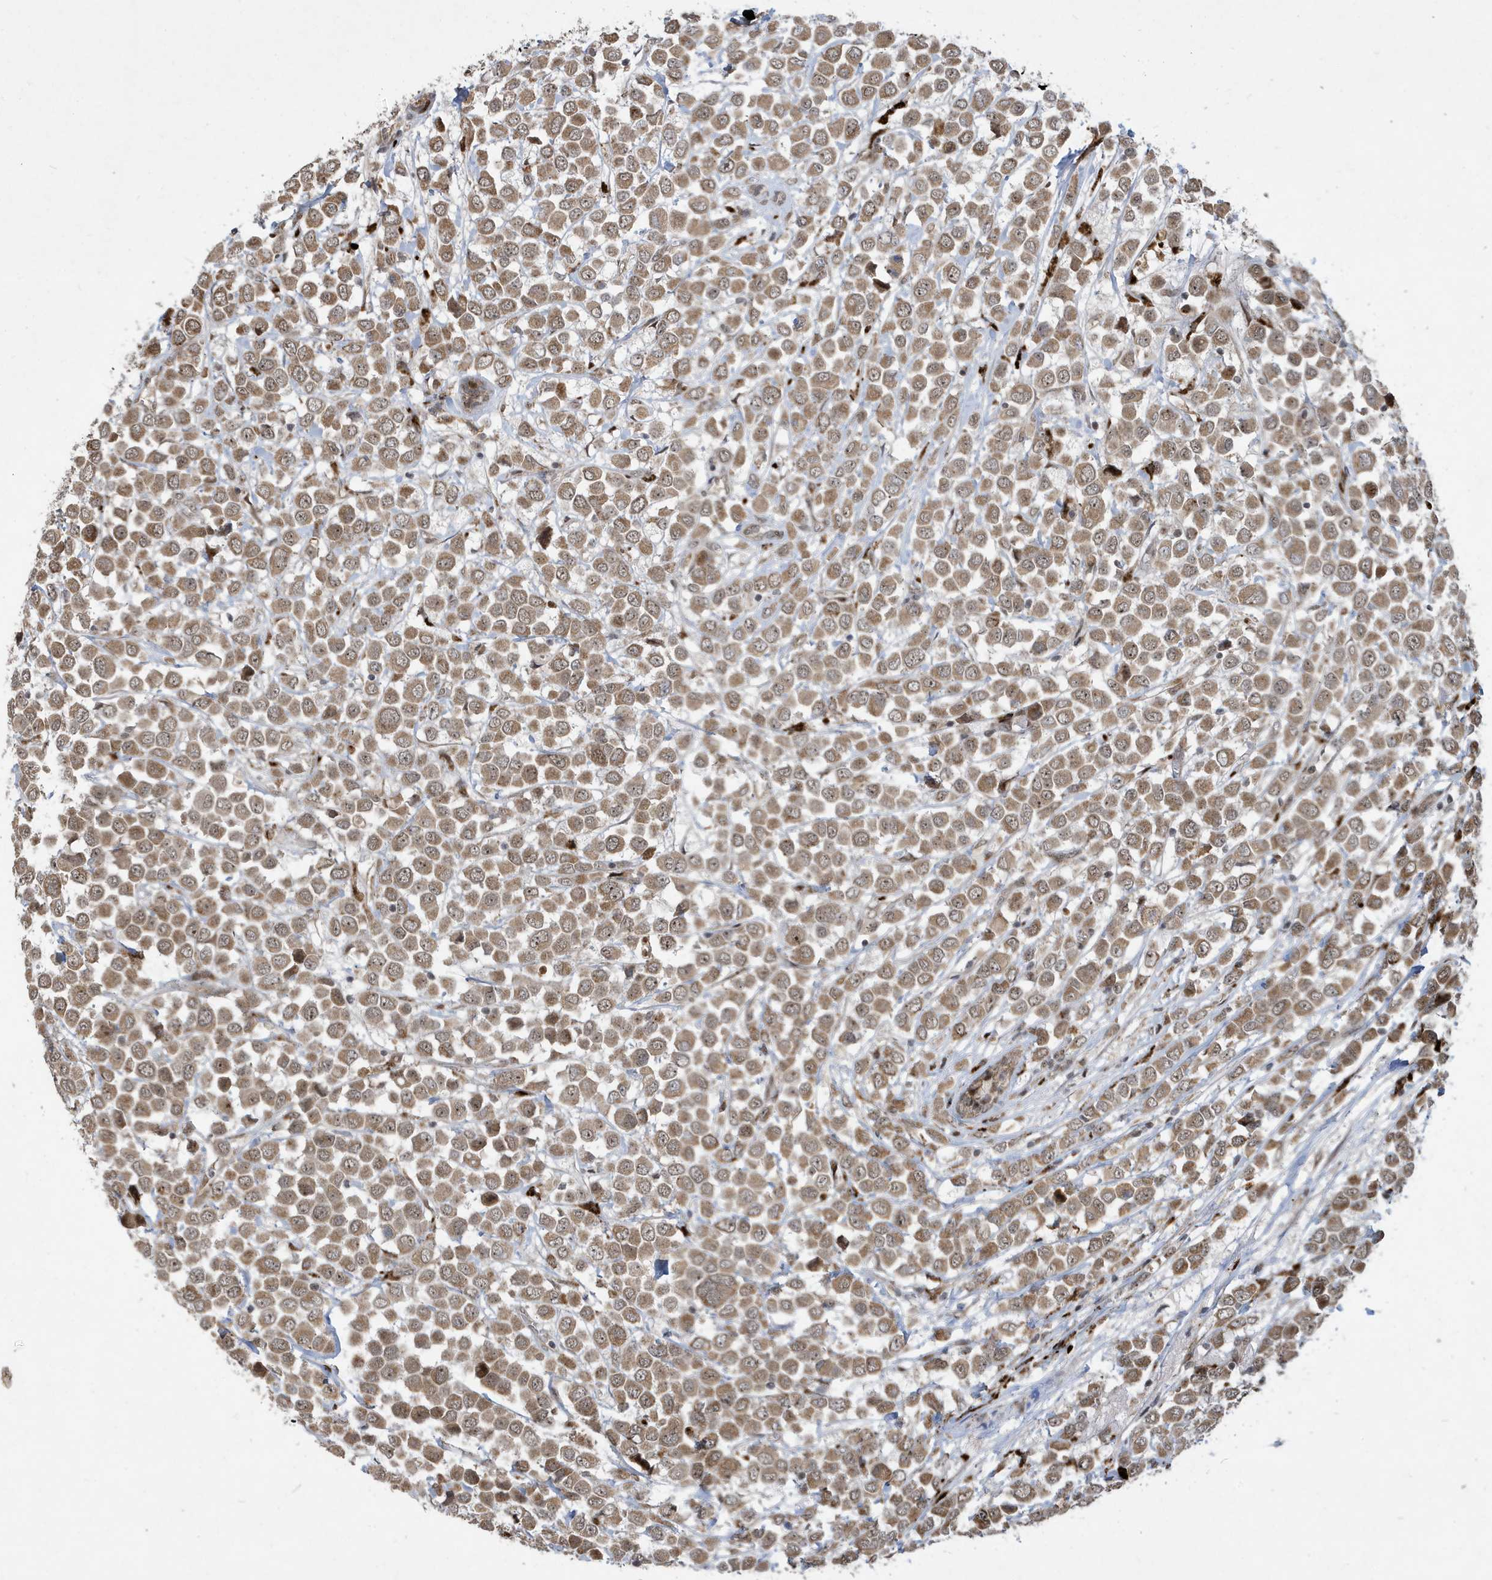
{"staining": {"intensity": "moderate", "quantity": ">75%", "location": "cytoplasmic/membranous"}, "tissue": "breast cancer", "cell_type": "Tumor cells", "image_type": "cancer", "snomed": [{"axis": "morphology", "description": "Duct carcinoma"}, {"axis": "topography", "description": "Breast"}], "caption": "A micrograph showing moderate cytoplasmic/membranous positivity in about >75% of tumor cells in breast cancer, as visualized by brown immunohistochemical staining.", "gene": "FAM9B", "patient": {"sex": "female", "age": 61}}